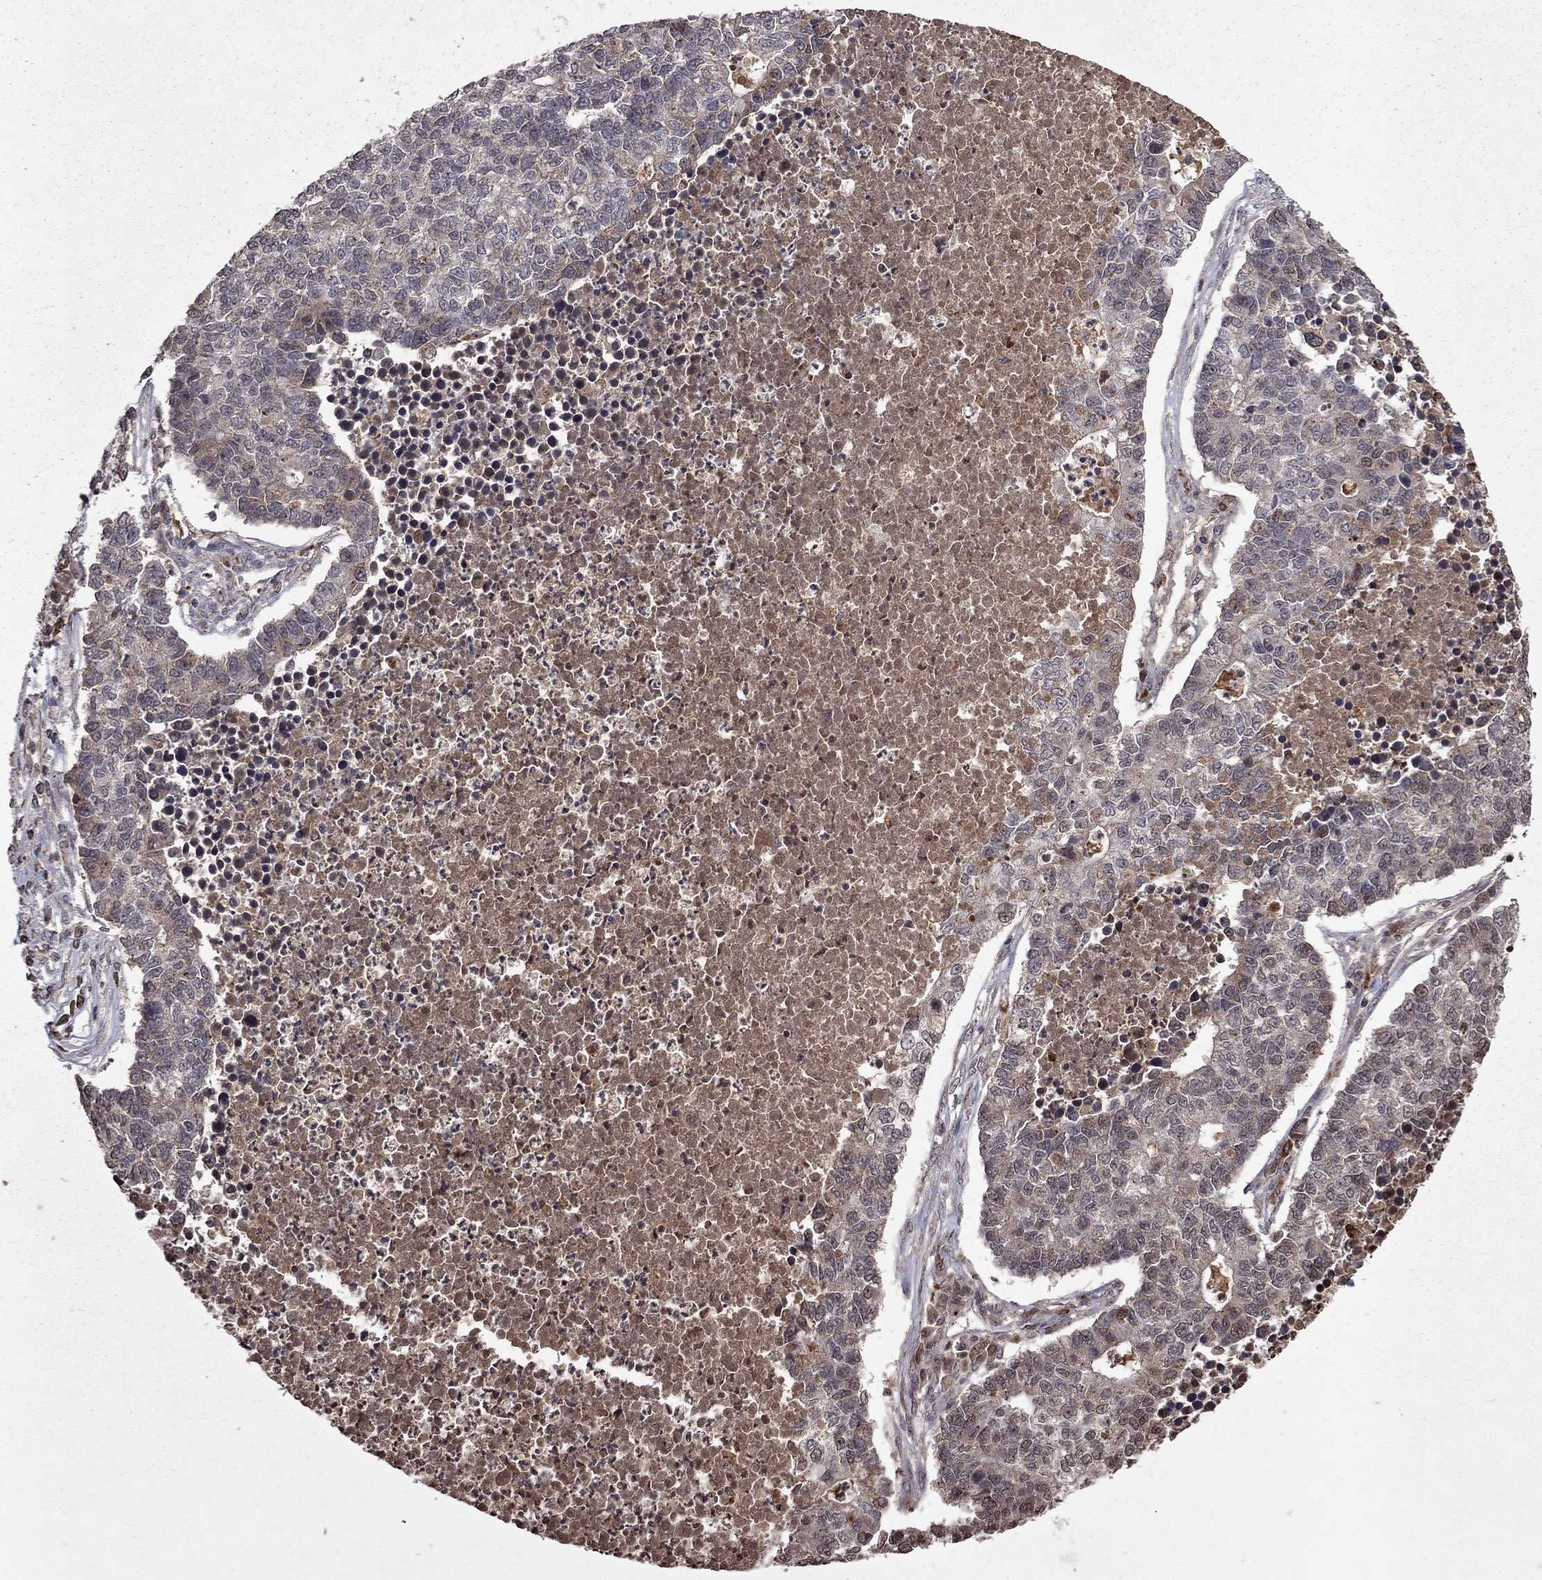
{"staining": {"intensity": "negative", "quantity": "none", "location": "none"}, "tissue": "lung cancer", "cell_type": "Tumor cells", "image_type": "cancer", "snomed": [{"axis": "morphology", "description": "Adenocarcinoma, NOS"}, {"axis": "topography", "description": "Lung"}], "caption": "Tumor cells show no significant staining in lung cancer (adenocarcinoma).", "gene": "NLGN1", "patient": {"sex": "male", "age": 57}}